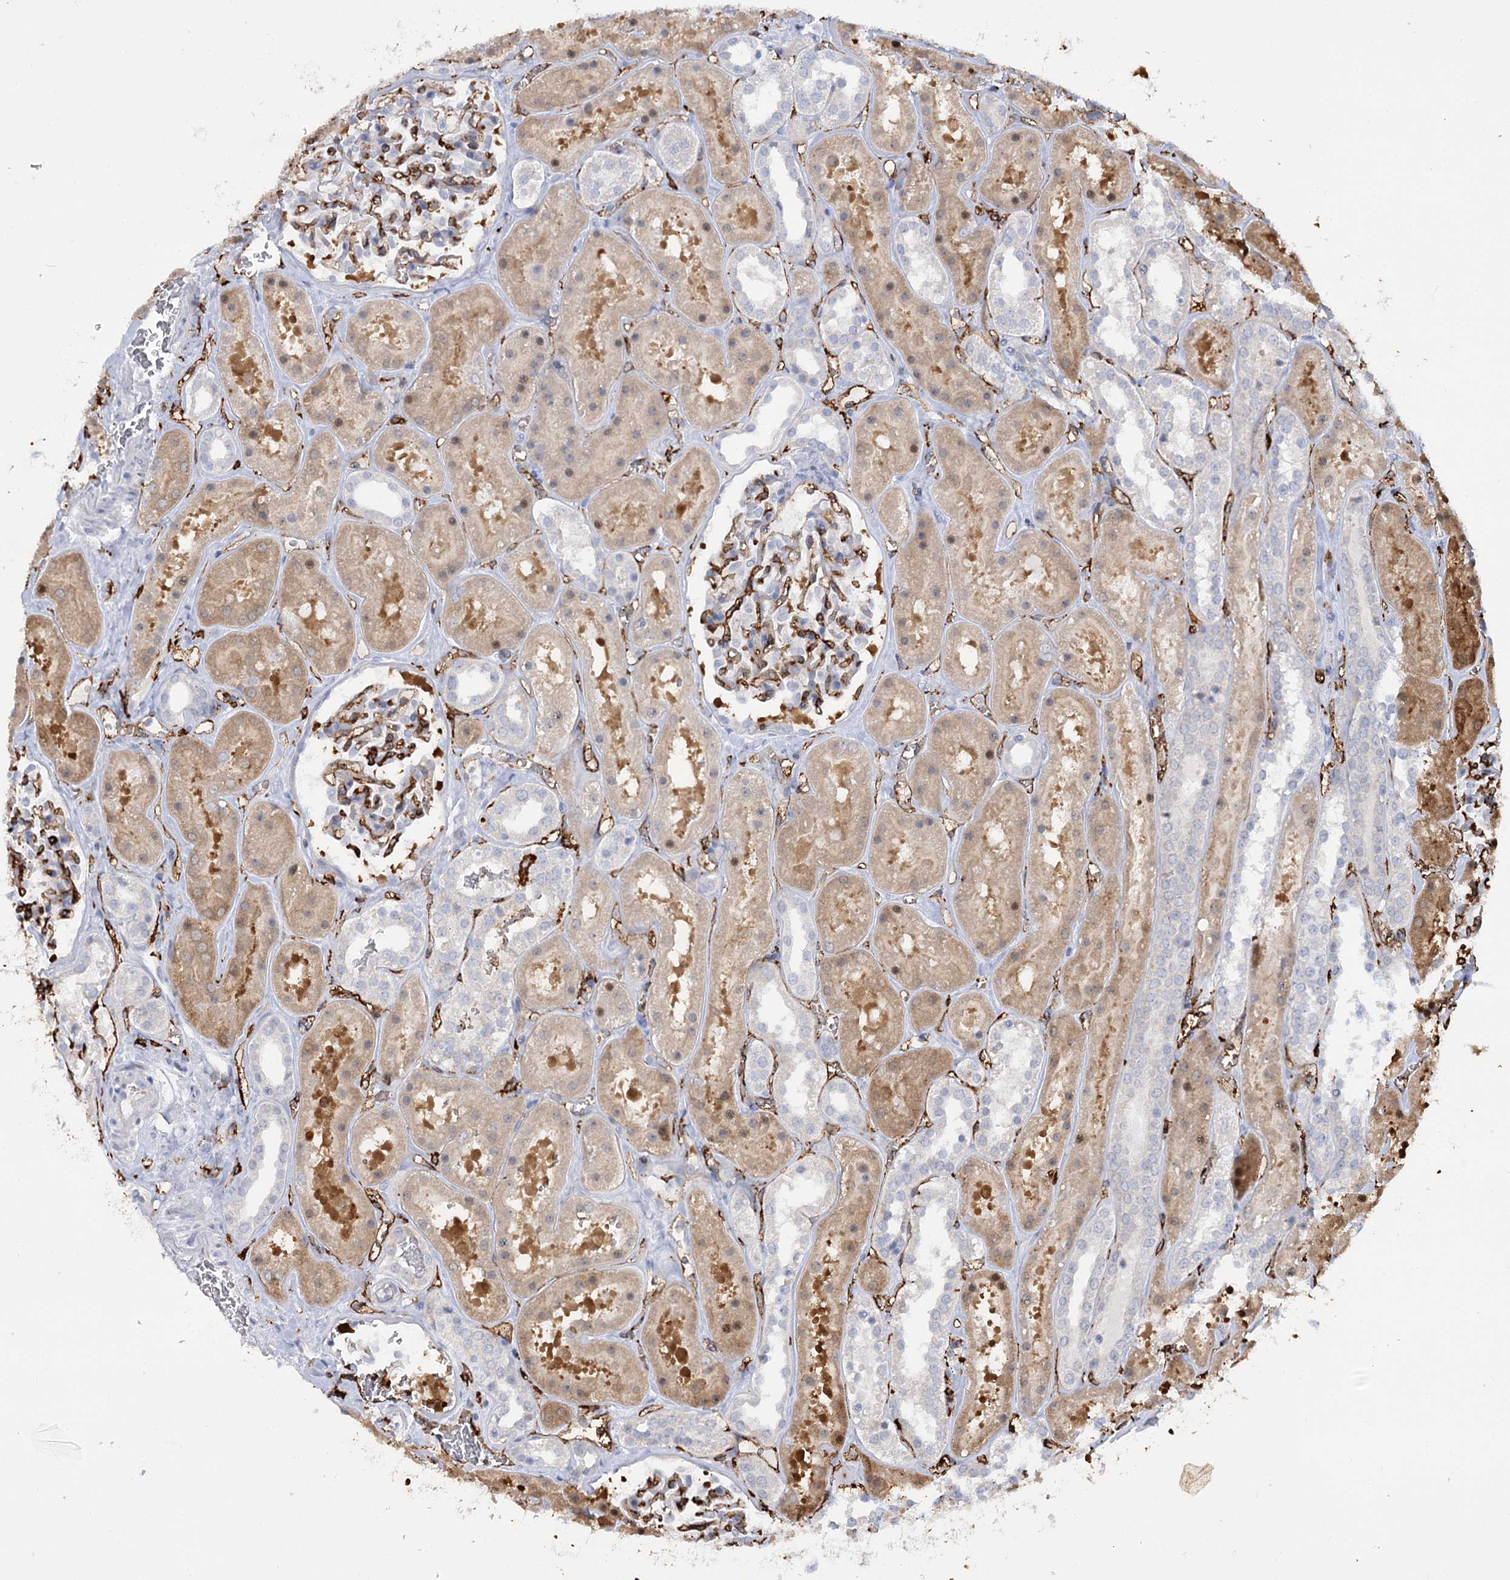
{"staining": {"intensity": "moderate", "quantity": "<25%", "location": "cytoplasmic/membranous"}, "tissue": "kidney", "cell_type": "Cells in glomeruli", "image_type": "normal", "snomed": [{"axis": "morphology", "description": "Normal tissue, NOS"}, {"axis": "topography", "description": "Kidney"}], "caption": "A brown stain highlights moderate cytoplasmic/membranous expression of a protein in cells in glomeruli of benign human kidney. (Brightfield microscopy of DAB IHC at high magnification).", "gene": "PIWIL4", "patient": {"sex": "female", "age": 41}}